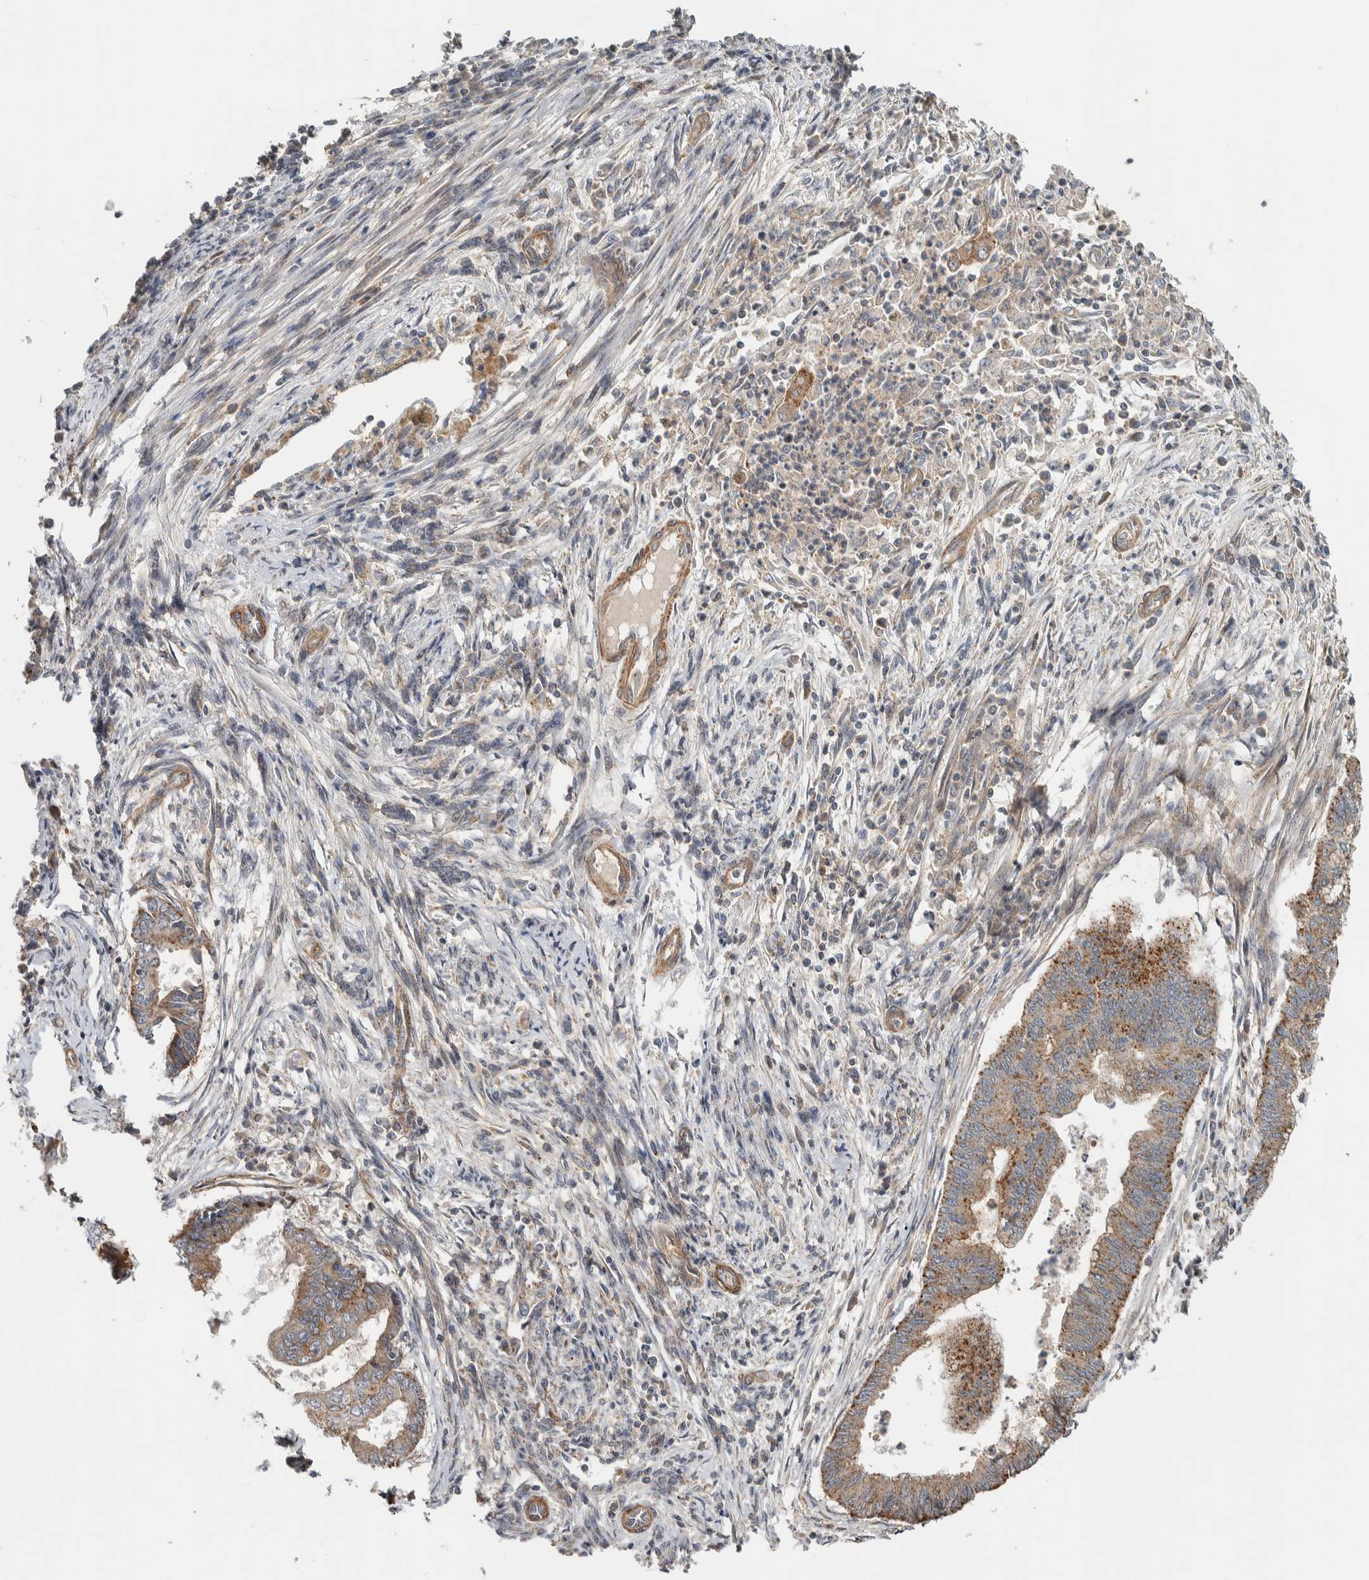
{"staining": {"intensity": "weak", "quantity": ">75%", "location": "cytoplasmic/membranous"}, "tissue": "endometrial cancer", "cell_type": "Tumor cells", "image_type": "cancer", "snomed": [{"axis": "morphology", "description": "Polyp, NOS"}, {"axis": "morphology", "description": "Adenocarcinoma, NOS"}, {"axis": "morphology", "description": "Adenoma, NOS"}, {"axis": "topography", "description": "Endometrium"}], "caption": "Tumor cells reveal weak cytoplasmic/membranous positivity in about >75% of cells in endometrial cancer (adenoma).", "gene": "TBC1D31", "patient": {"sex": "female", "age": 79}}